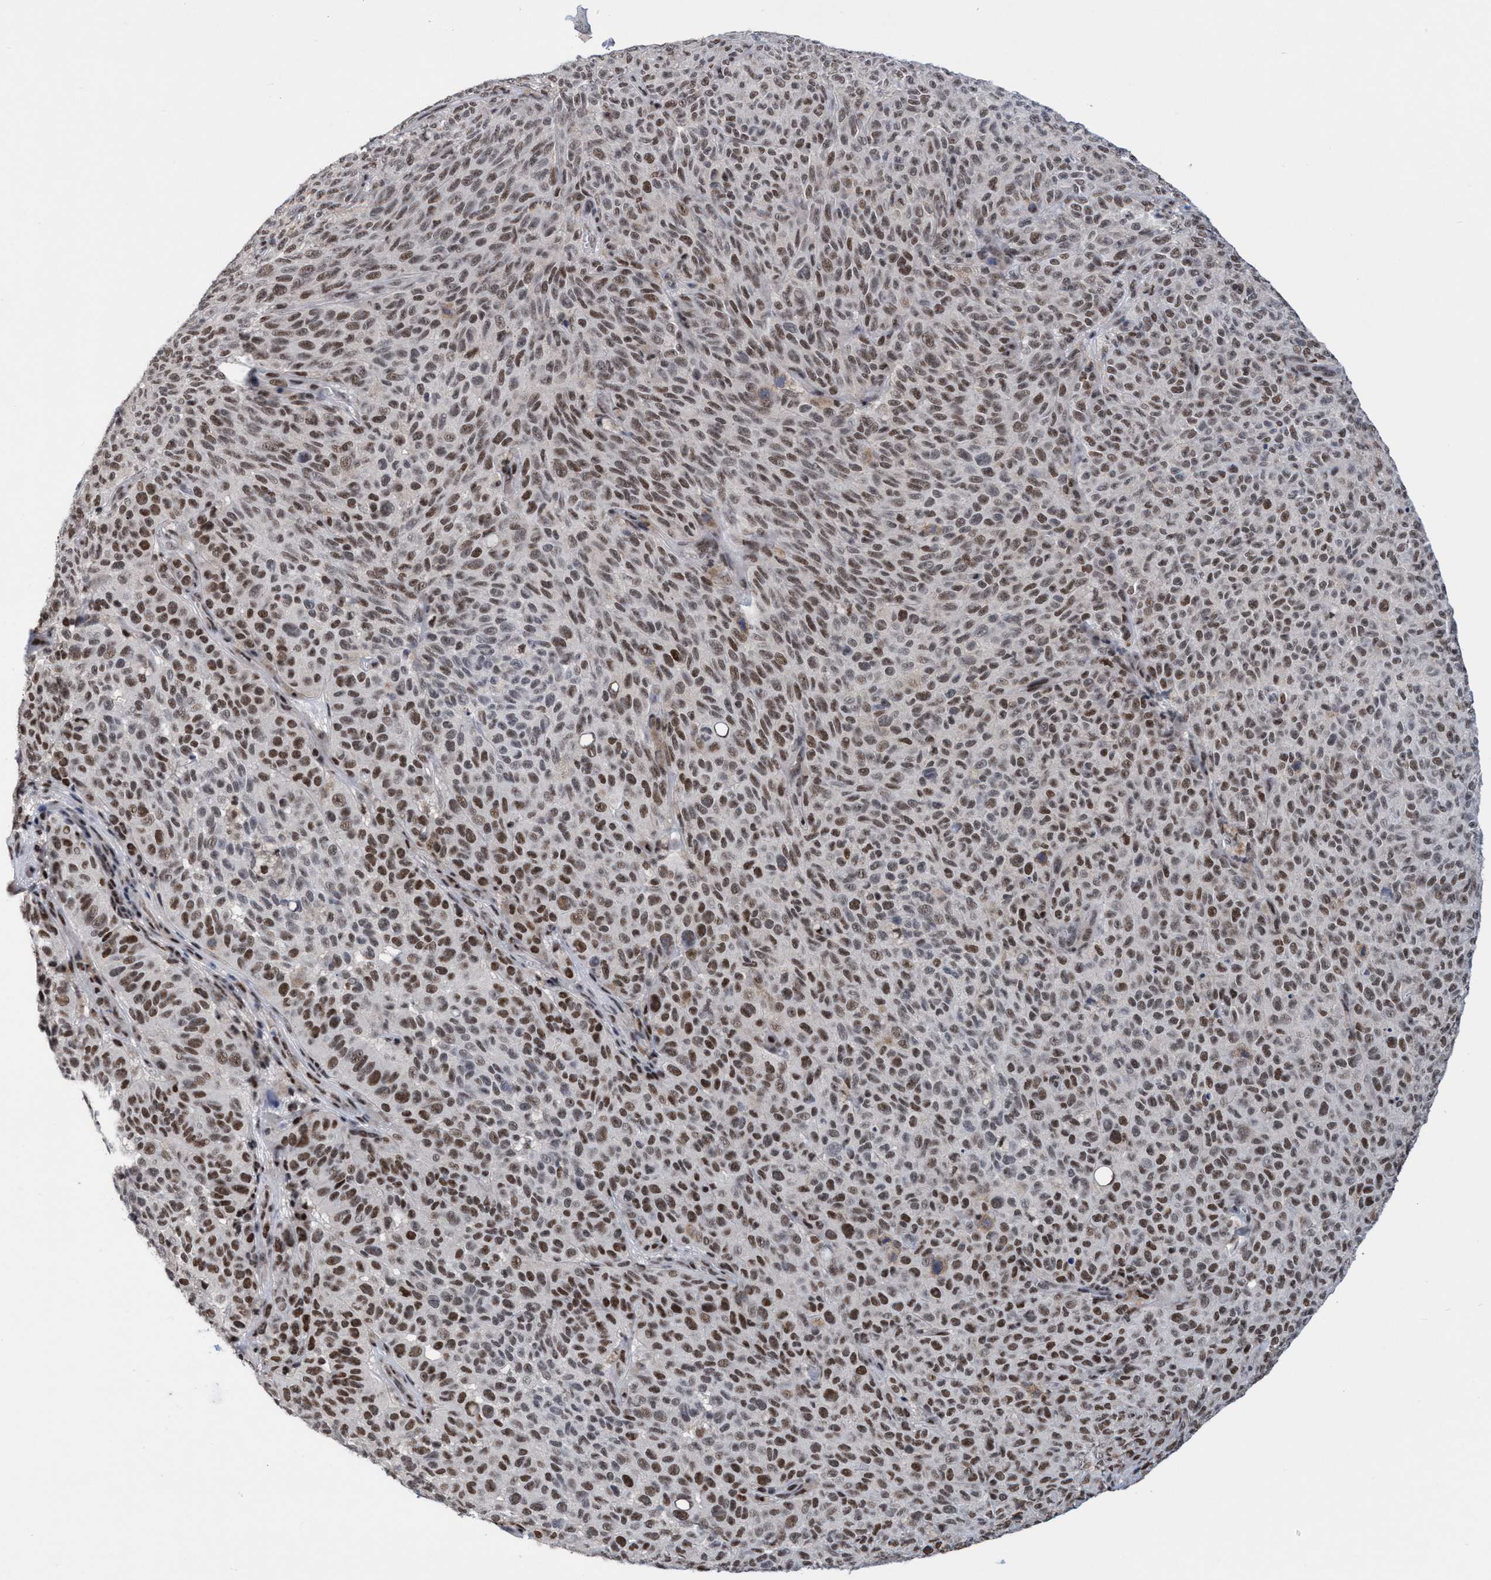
{"staining": {"intensity": "strong", "quantity": "25%-75%", "location": "nuclear"}, "tissue": "melanoma", "cell_type": "Tumor cells", "image_type": "cancer", "snomed": [{"axis": "morphology", "description": "Malignant melanoma, NOS"}, {"axis": "topography", "description": "Skin"}], "caption": "Melanoma stained with DAB IHC shows high levels of strong nuclear positivity in approximately 25%-75% of tumor cells. (Brightfield microscopy of DAB IHC at high magnification).", "gene": "C9orf78", "patient": {"sex": "female", "age": 82}}